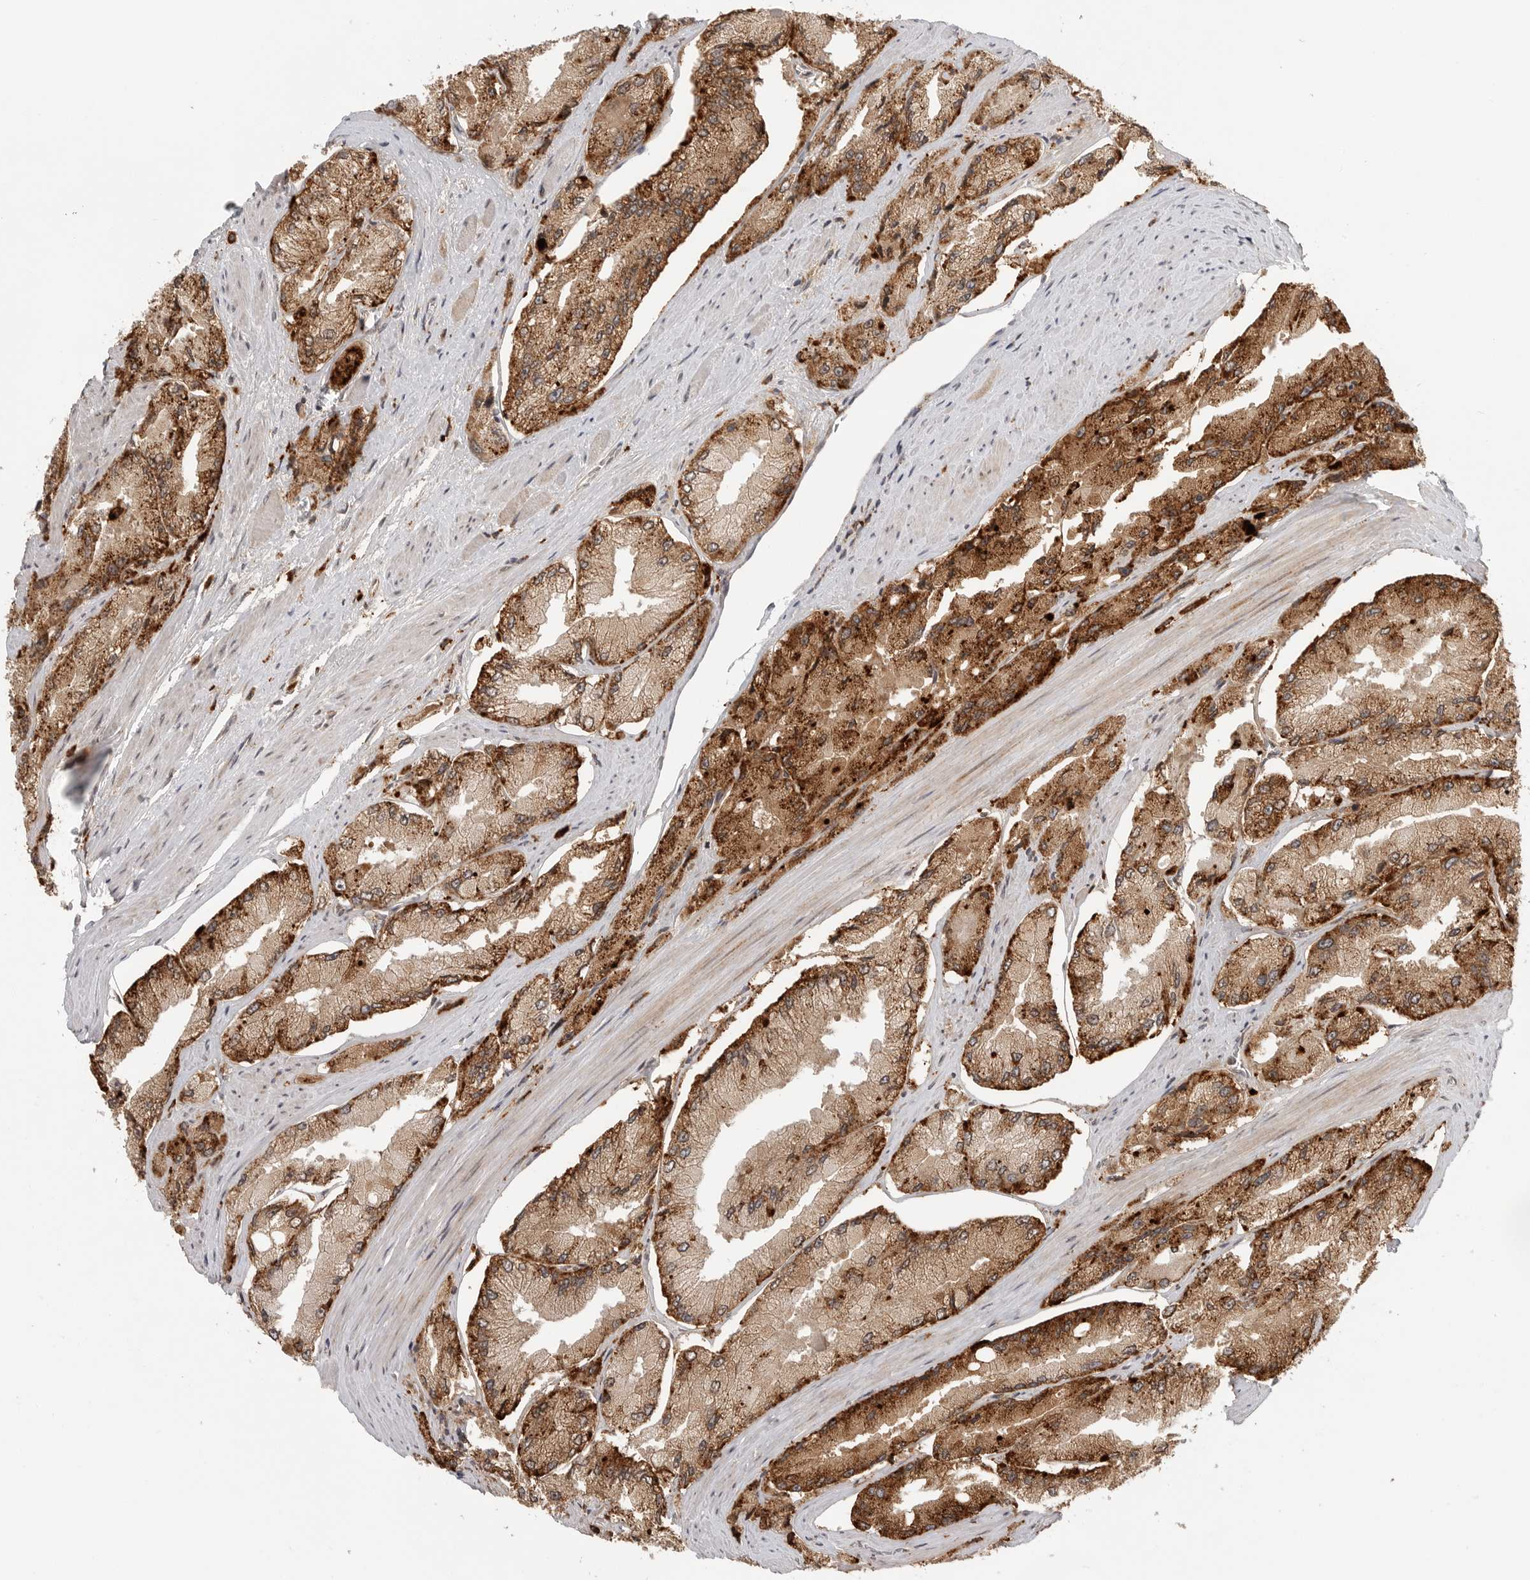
{"staining": {"intensity": "moderate", "quantity": ">75%", "location": "cytoplasmic/membranous"}, "tissue": "prostate cancer", "cell_type": "Tumor cells", "image_type": "cancer", "snomed": [{"axis": "morphology", "description": "Adenocarcinoma, High grade"}, {"axis": "topography", "description": "Prostate"}], "caption": "Immunohistochemical staining of human prostate adenocarcinoma (high-grade) demonstrates medium levels of moderate cytoplasmic/membranous protein staining in about >75% of tumor cells.", "gene": "IDUA", "patient": {"sex": "male", "age": 58}}